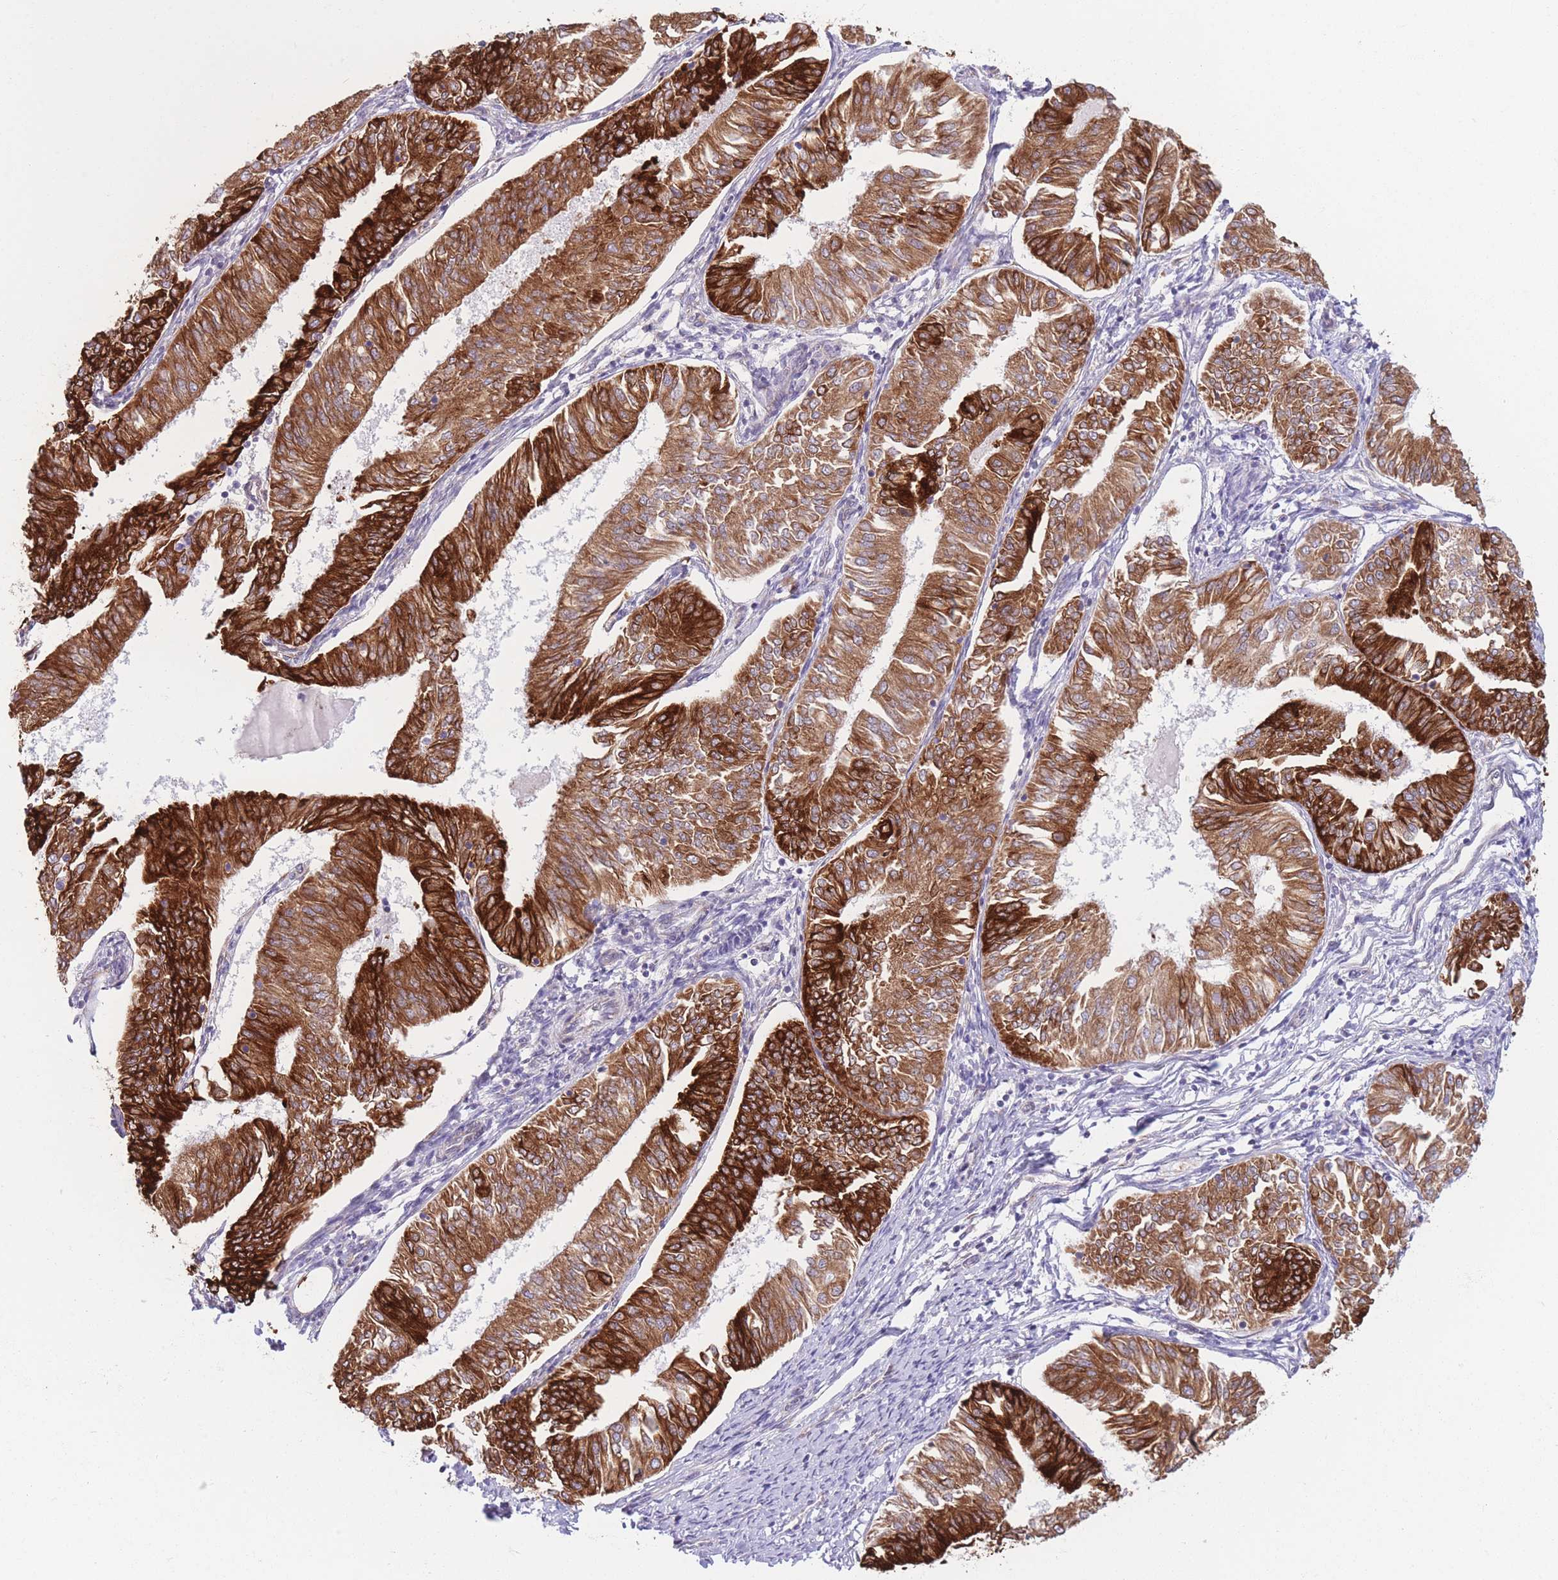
{"staining": {"intensity": "strong", "quantity": ">75%", "location": "cytoplasmic/membranous"}, "tissue": "endometrial cancer", "cell_type": "Tumor cells", "image_type": "cancer", "snomed": [{"axis": "morphology", "description": "Adenocarcinoma, NOS"}, {"axis": "topography", "description": "Endometrium"}], "caption": "Endometrial cancer (adenocarcinoma) was stained to show a protein in brown. There is high levels of strong cytoplasmic/membranous expression in approximately >75% of tumor cells. (DAB = brown stain, brightfield microscopy at high magnification).", "gene": "AK9", "patient": {"sex": "female", "age": 58}}